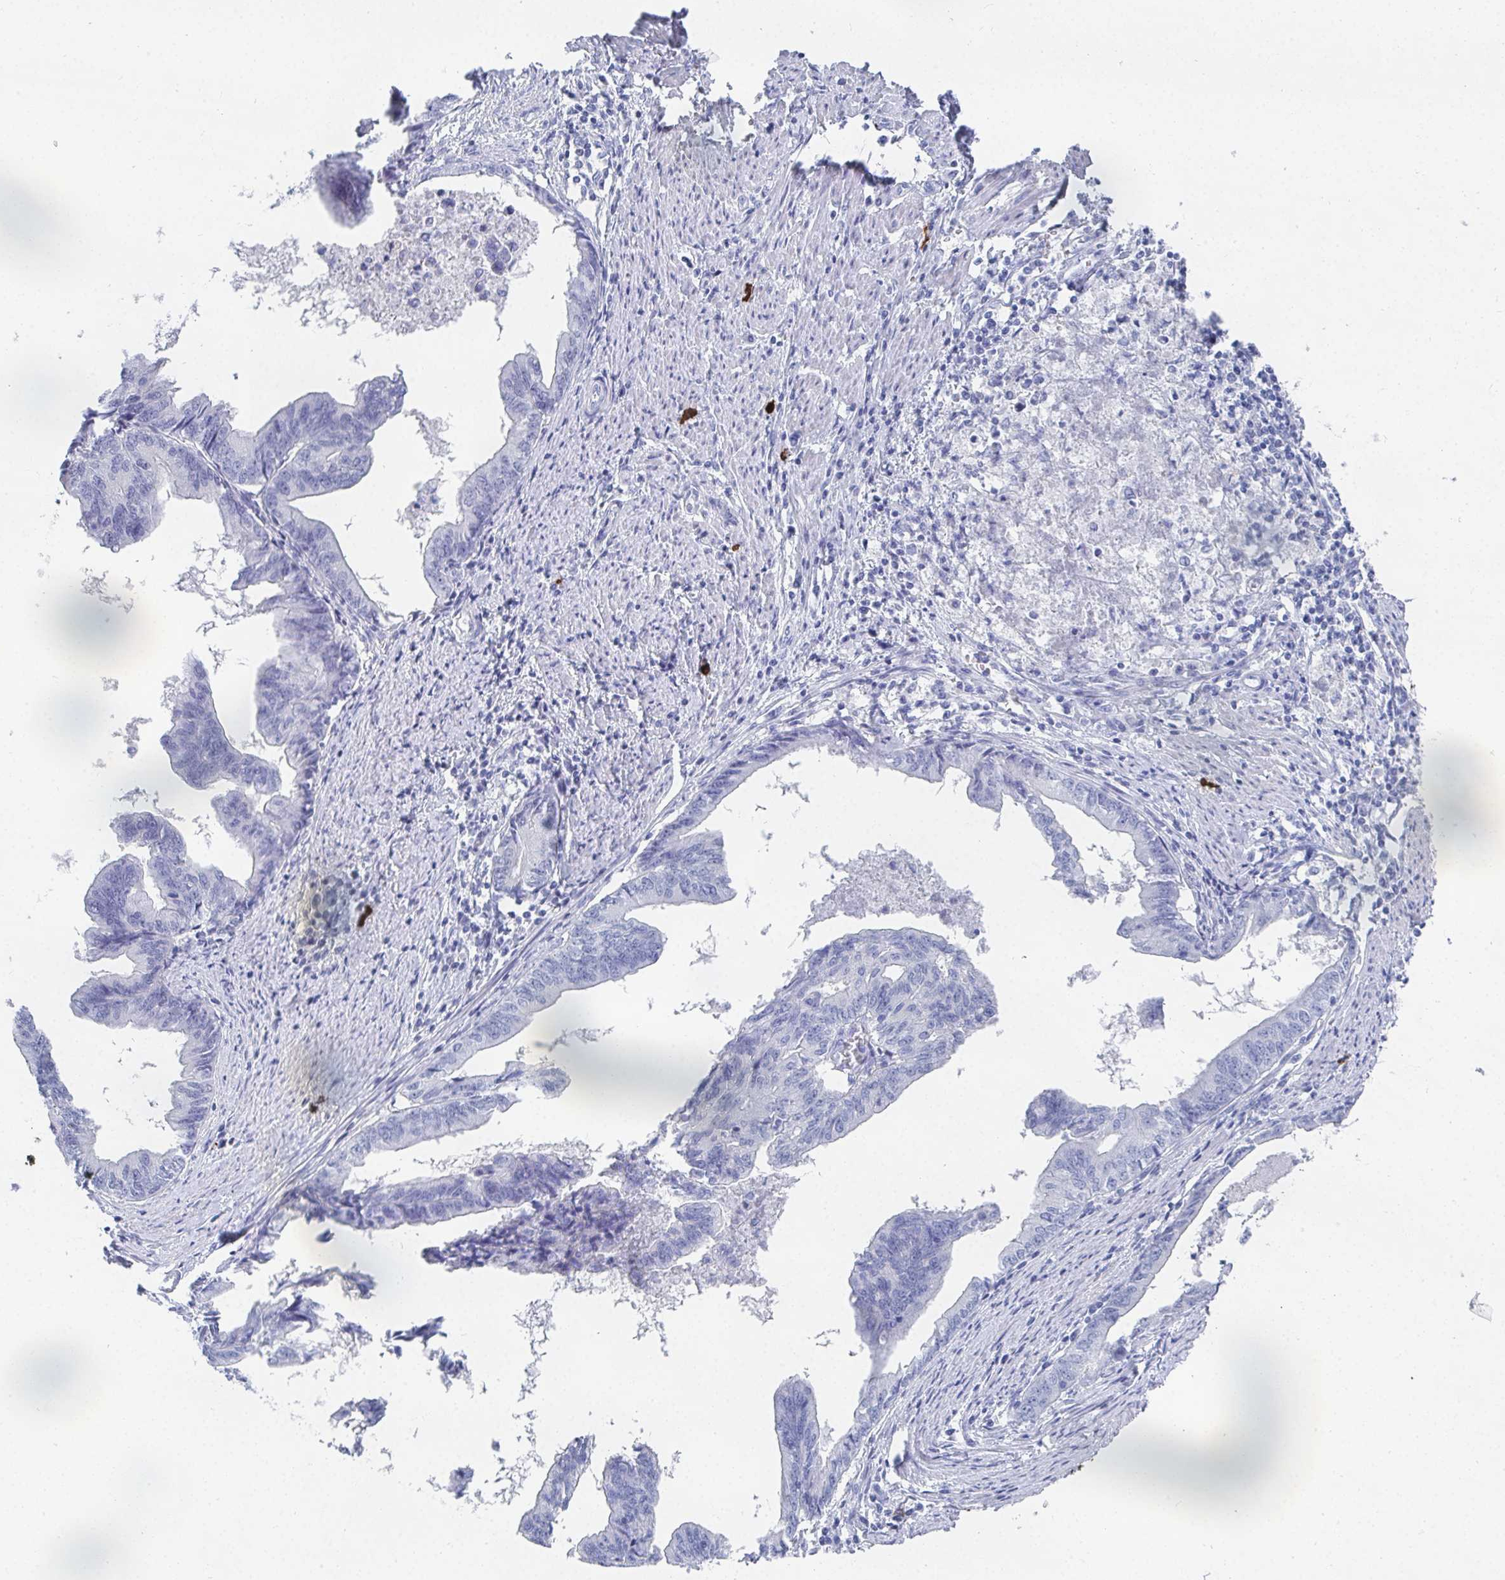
{"staining": {"intensity": "negative", "quantity": "none", "location": "none"}, "tissue": "endometrial cancer", "cell_type": "Tumor cells", "image_type": "cancer", "snomed": [{"axis": "morphology", "description": "Adenocarcinoma, NOS"}, {"axis": "topography", "description": "Endometrium"}], "caption": "Immunohistochemical staining of endometrial cancer (adenocarcinoma) demonstrates no significant positivity in tumor cells.", "gene": "GRIA1", "patient": {"sex": "female", "age": 65}}